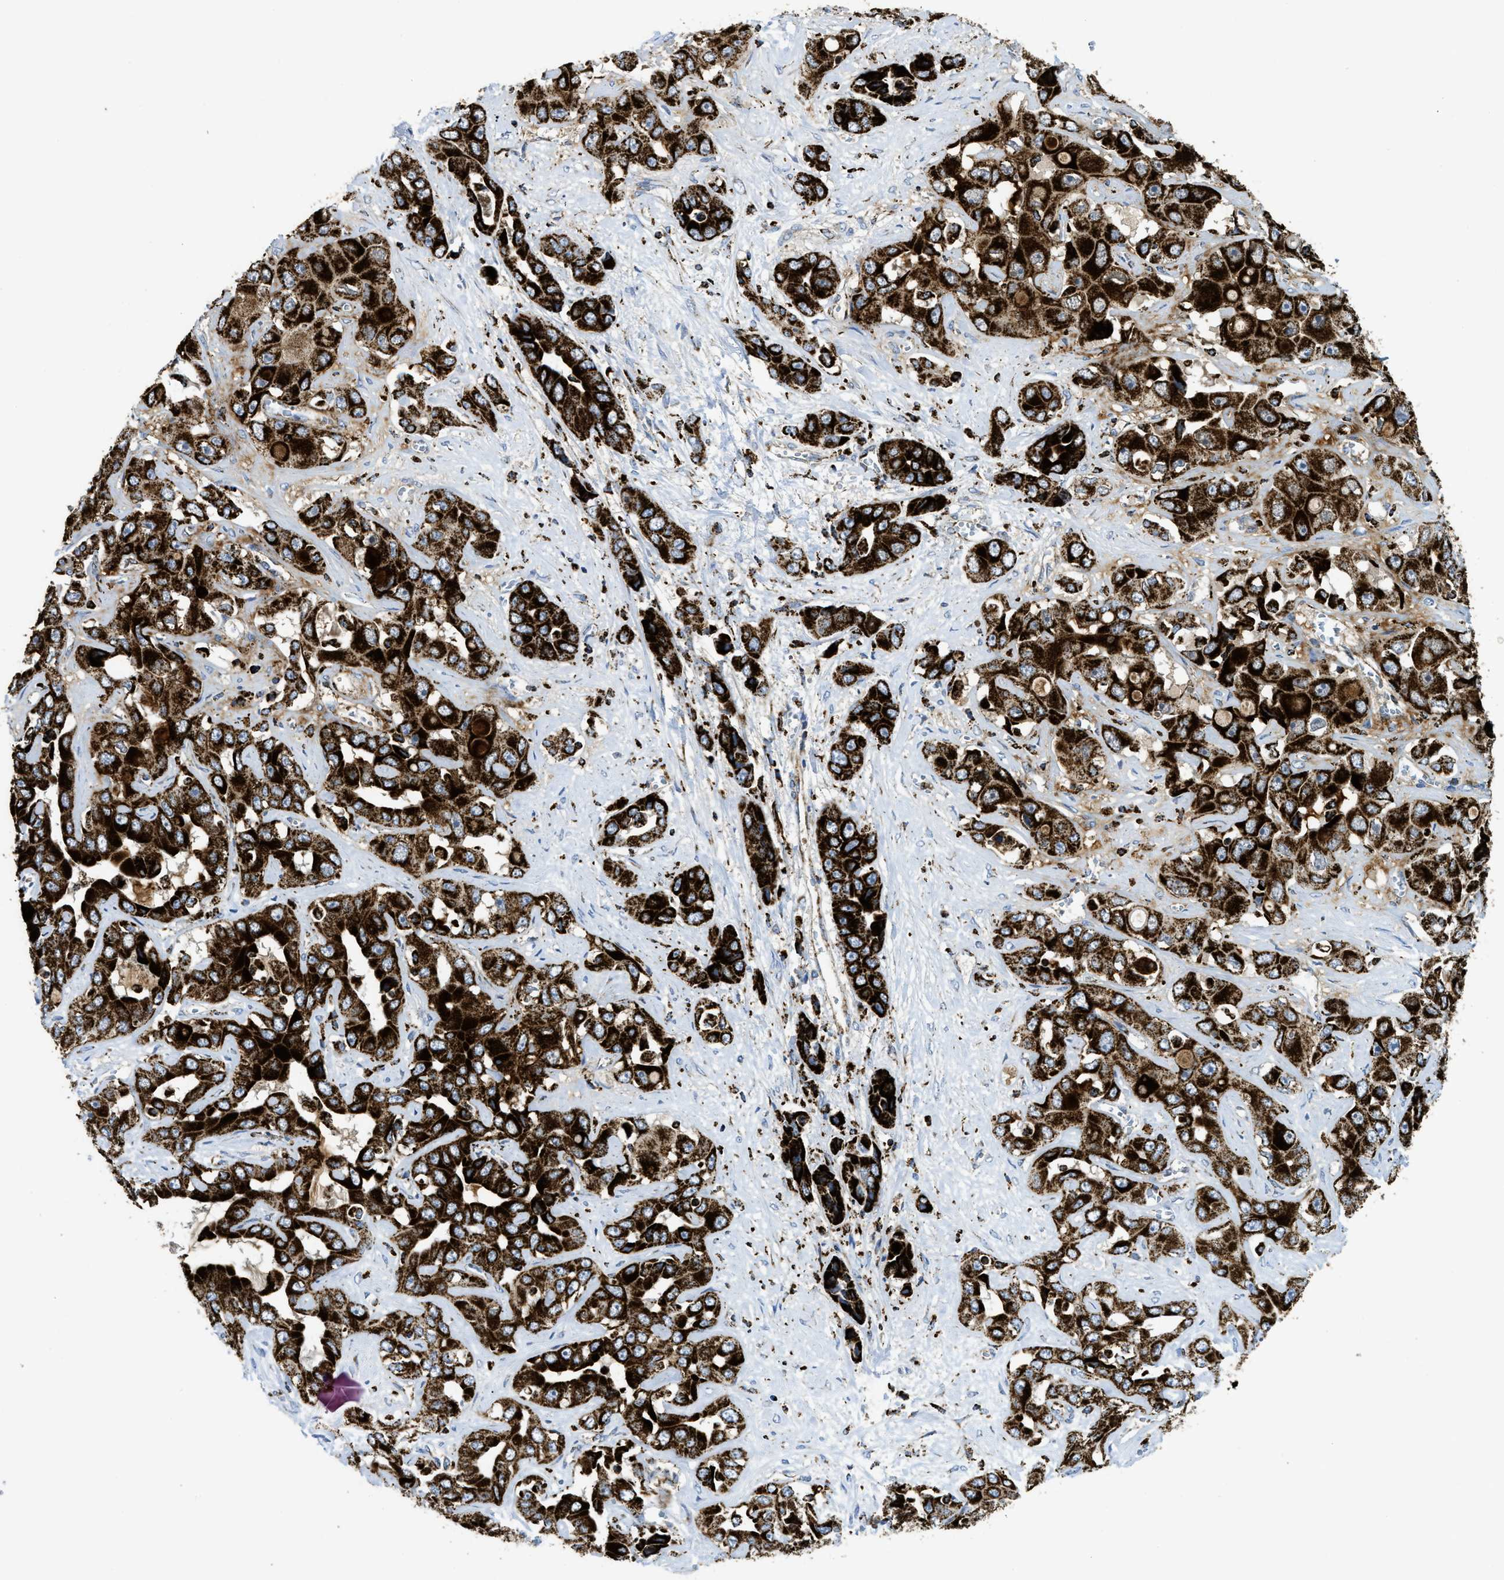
{"staining": {"intensity": "strong", "quantity": ">75%", "location": "cytoplasmic/membranous"}, "tissue": "liver cancer", "cell_type": "Tumor cells", "image_type": "cancer", "snomed": [{"axis": "morphology", "description": "Cholangiocarcinoma"}, {"axis": "topography", "description": "Liver"}], "caption": "Tumor cells demonstrate strong cytoplasmic/membranous expression in about >75% of cells in liver cholangiocarcinoma.", "gene": "SQOR", "patient": {"sex": "female", "age": 52}}